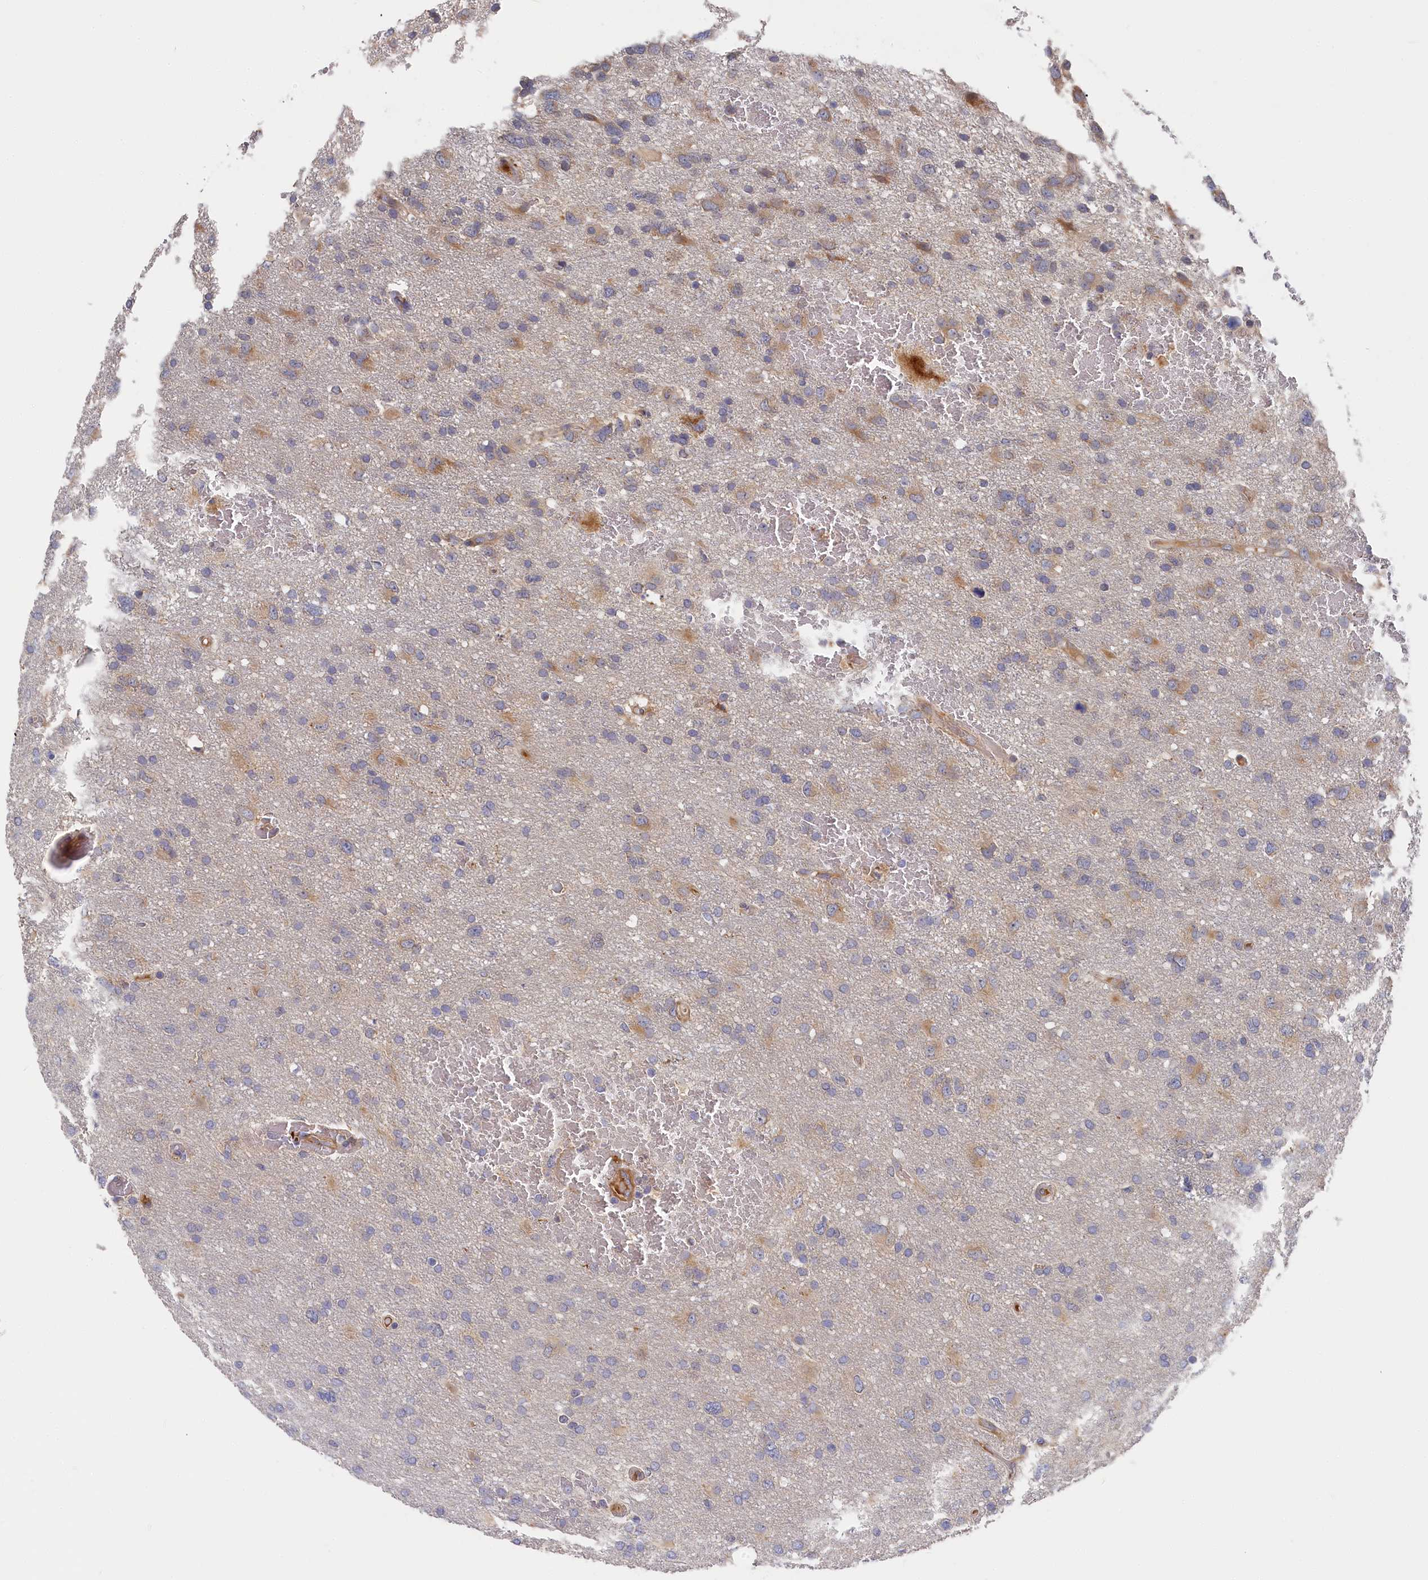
{"staining": {"intensity": "weak", "quantity": "25%-75%", "location": "cytoplasmic/membranous"}, "tissue": "glioma", "cell_type": "Tumor cells", "image_type": "cancer", "snomed": [{"axis": "morphology", "description": "Glioma, malignant, High grade"}, {"axis": "topography", "description": "Brain"}], "caption": "Weak cytoplasmic/membranous positivity for a protein is appreciated in about 25%-75% of tumor cells of glioma using IHC.", "gene": "CYB5D2", "patient": {"sex": "male", "age": 61}}